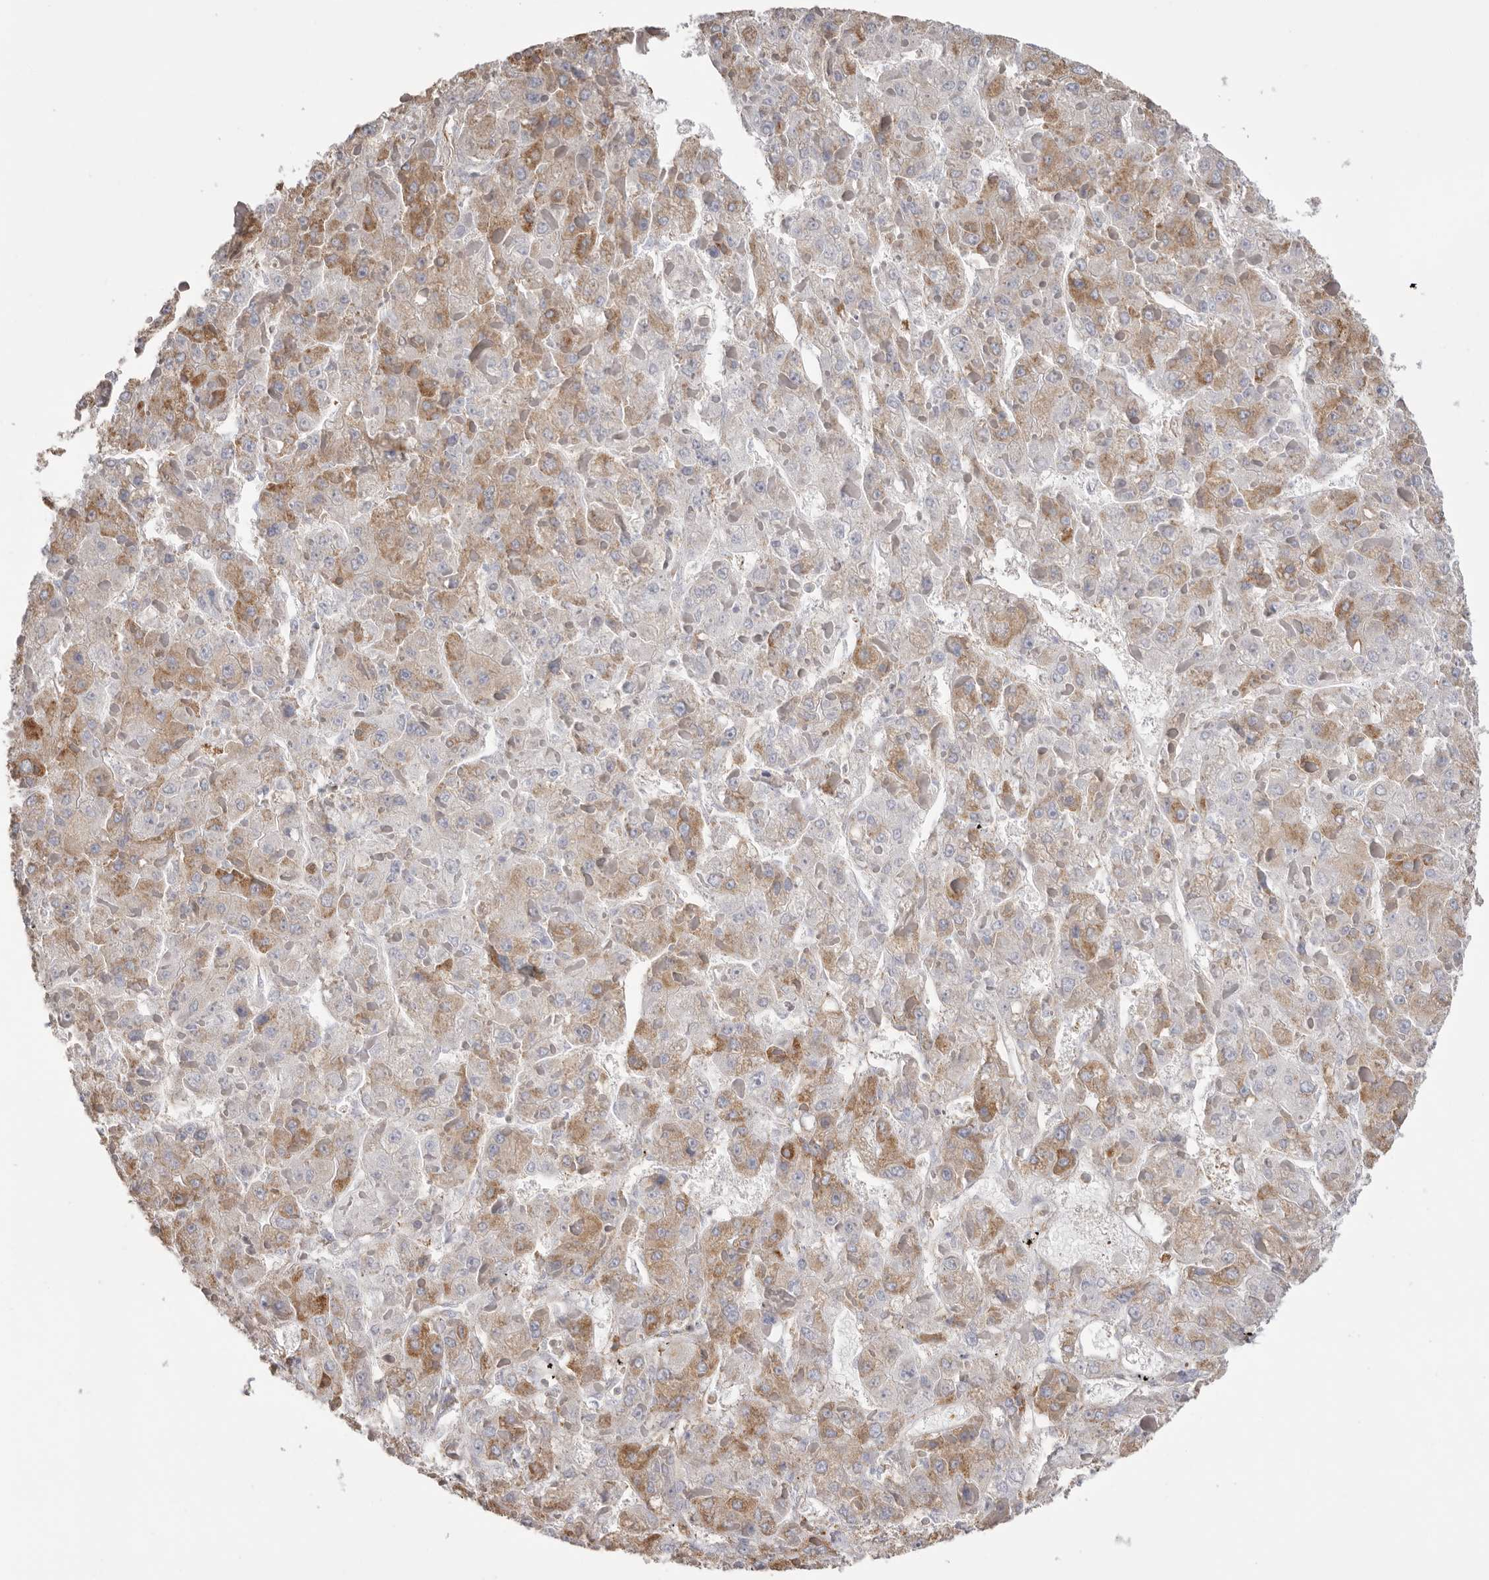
{"staining": {"intensity": "moderate", "quantity": ">75%", "location": "cytoplasmic/membranous"}, "tissue": "liver cancer", "cell_type": "Tumor cells", "image_type": "cancer", "snomed": [{"axis": "morphology", "description": "Carcinoma, Hepatocellular, NOS"}, {"axis": "topography", "description": "Liver"}], "caption": "Liver cancer stained for a protein demonstrates moderate cytoplasmic/membranous positivity in tumor cells.", "gene": "SERBP1", "patient": {"sex": "female", "age": 73}}